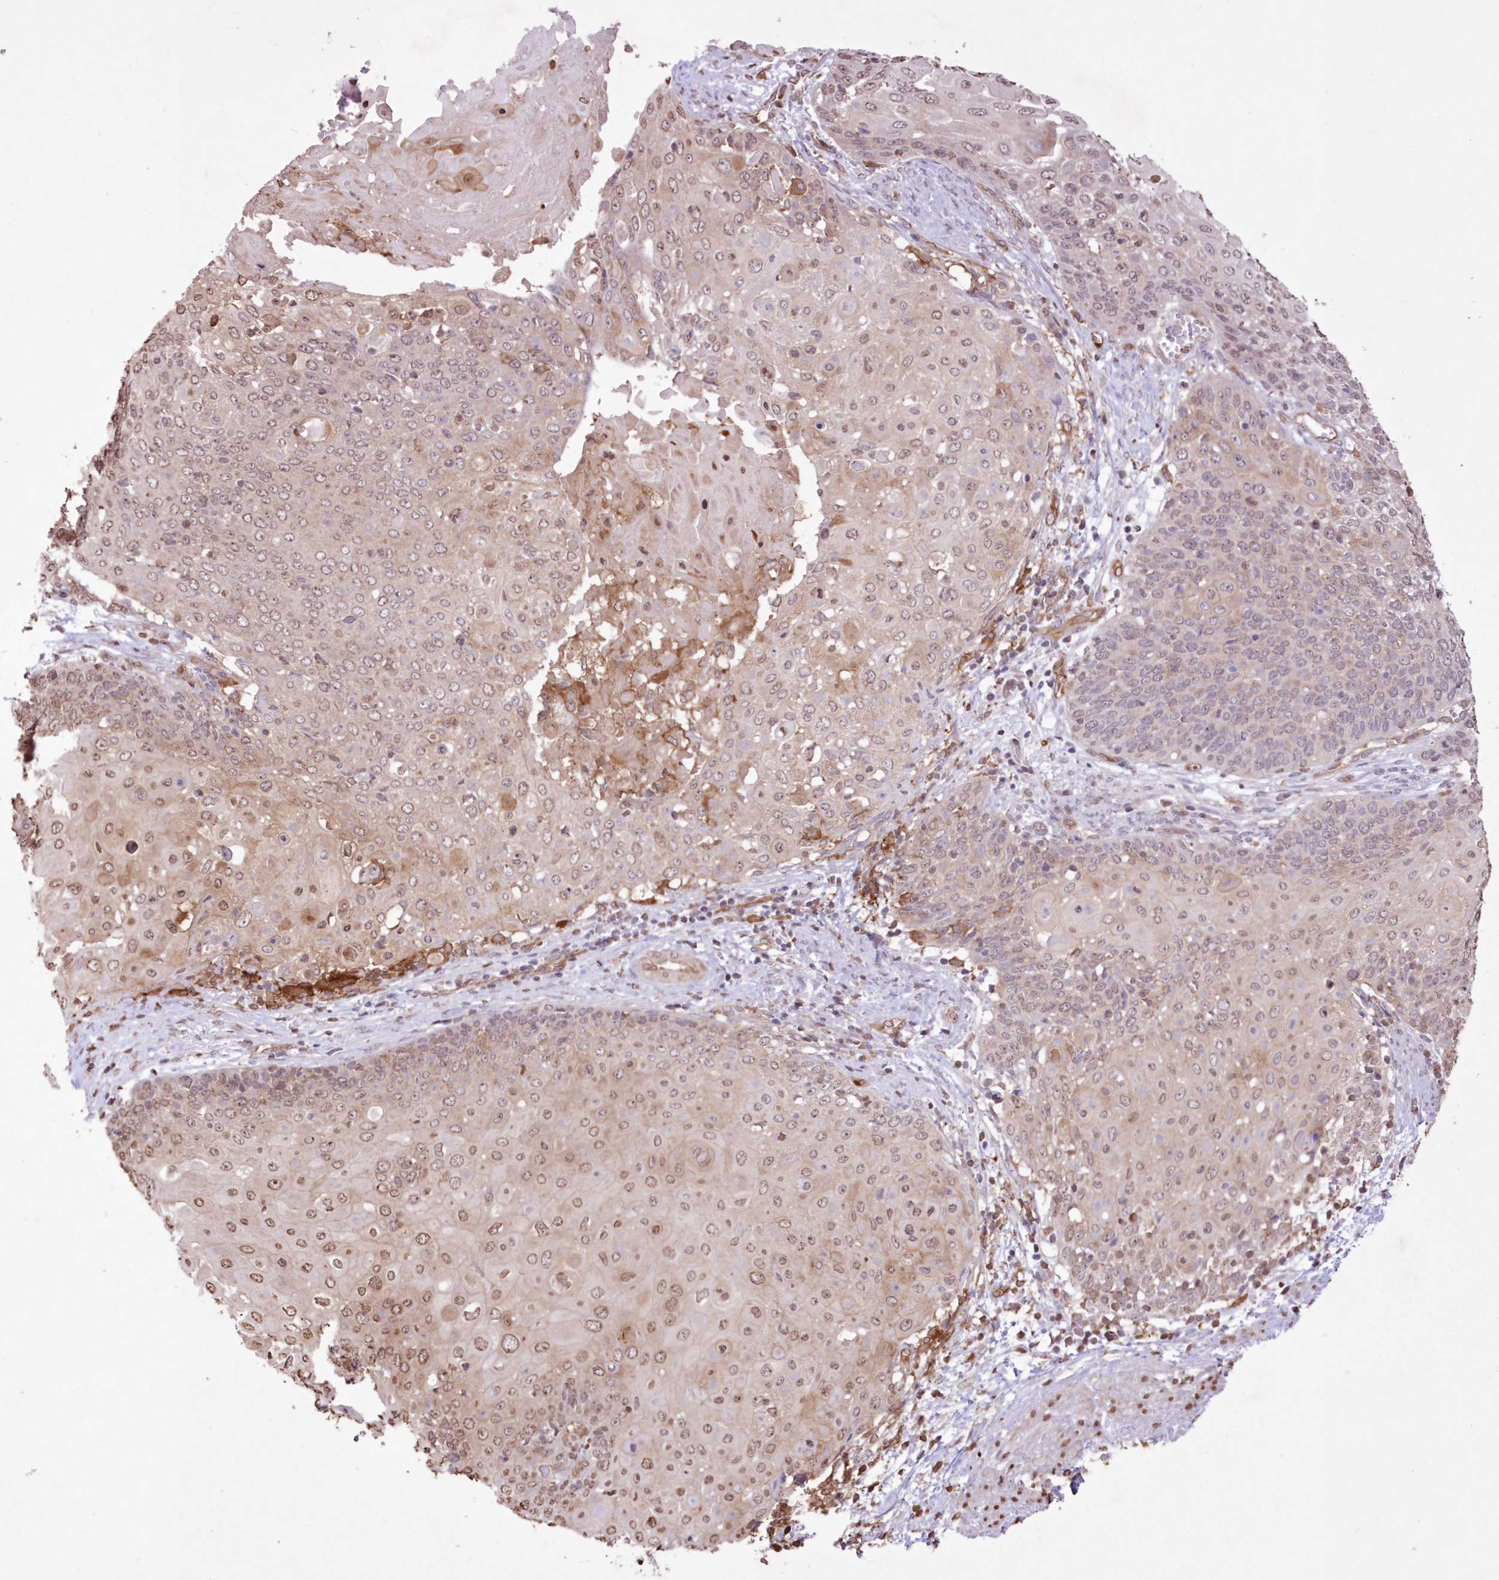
{"staining": {"intensity": "weak", "quantity": ">75%", "location": "cytoplasmic/membranous,nuclear"}, "tissue": "cervical cancer", "cell_type": "Tumor cells", "image_type": "cancer", "snomed": [{"axis": "morphology", "description": "Squamous cell carcinoma, NOS"}, {"axis": "topography", "description": "Cervix"}], "caption": "Immunohistochemical staining of cervical cancer exhibits weak cytoplasmic/membranous and nuclear protein positivity in approximately >75% of tumor cells.", "gene": "FCHO2", "patient": {"sex": "female", "age": 39}}